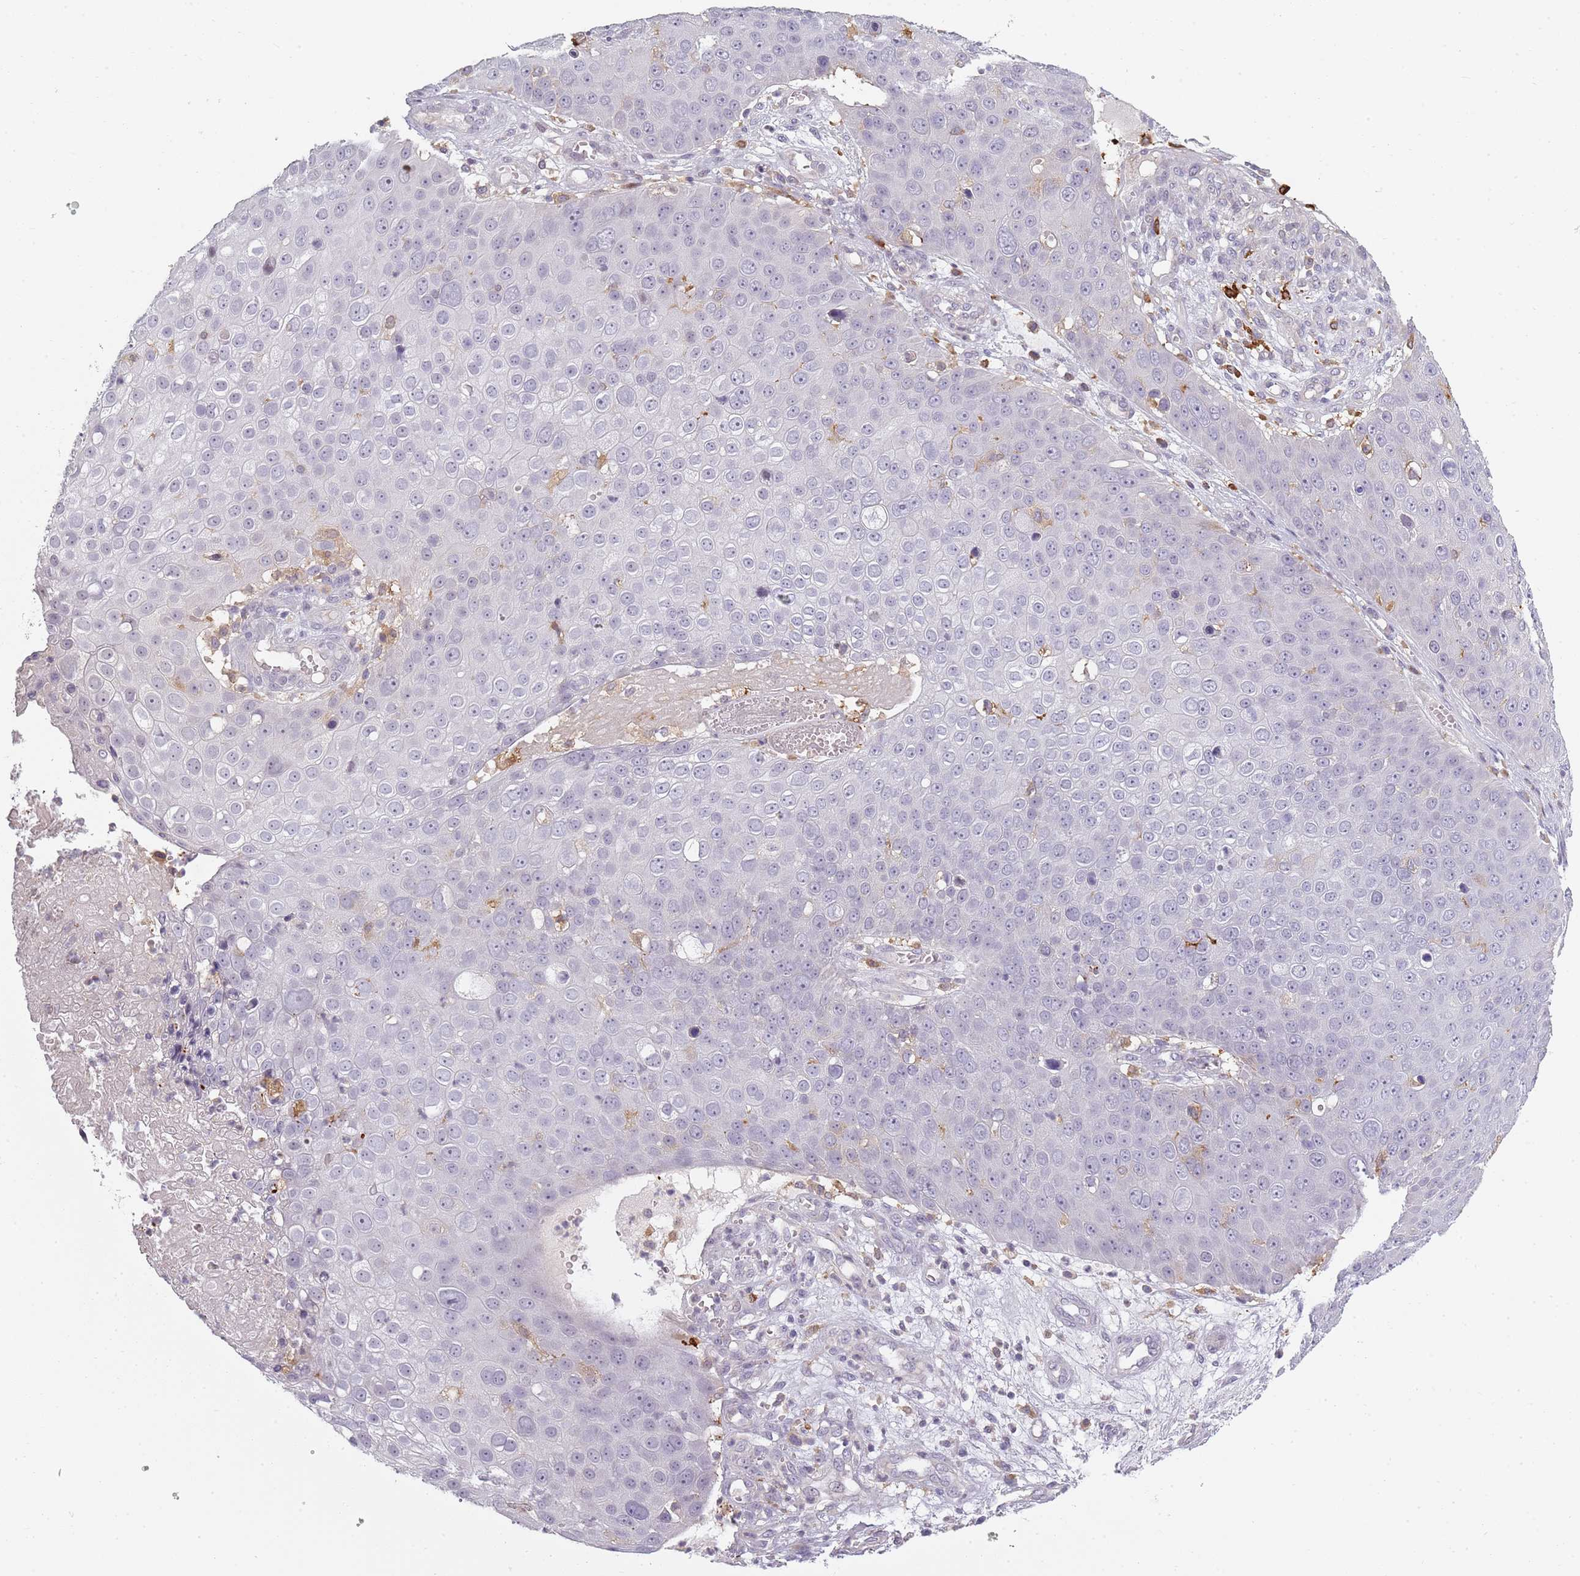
{"staining": {"intensity": "negative", "quantity": "none", "location": "none"}, "tissue": "skin cancer", "cell_type": "Tumor cells", "image_type": "cancer", "snomed": [{"axis": "morphology", "description": "Squamous cell carcinoma, NOS"}, {"axis": "topography", "description": "Skin"}], "caption": "Immunohistochemistry of skin cancer (squamous cell carcinoma) reveals no expression in tumor cells.", "gene": "CC2D2B", "patient": {"sex": "male", "age": 71}}